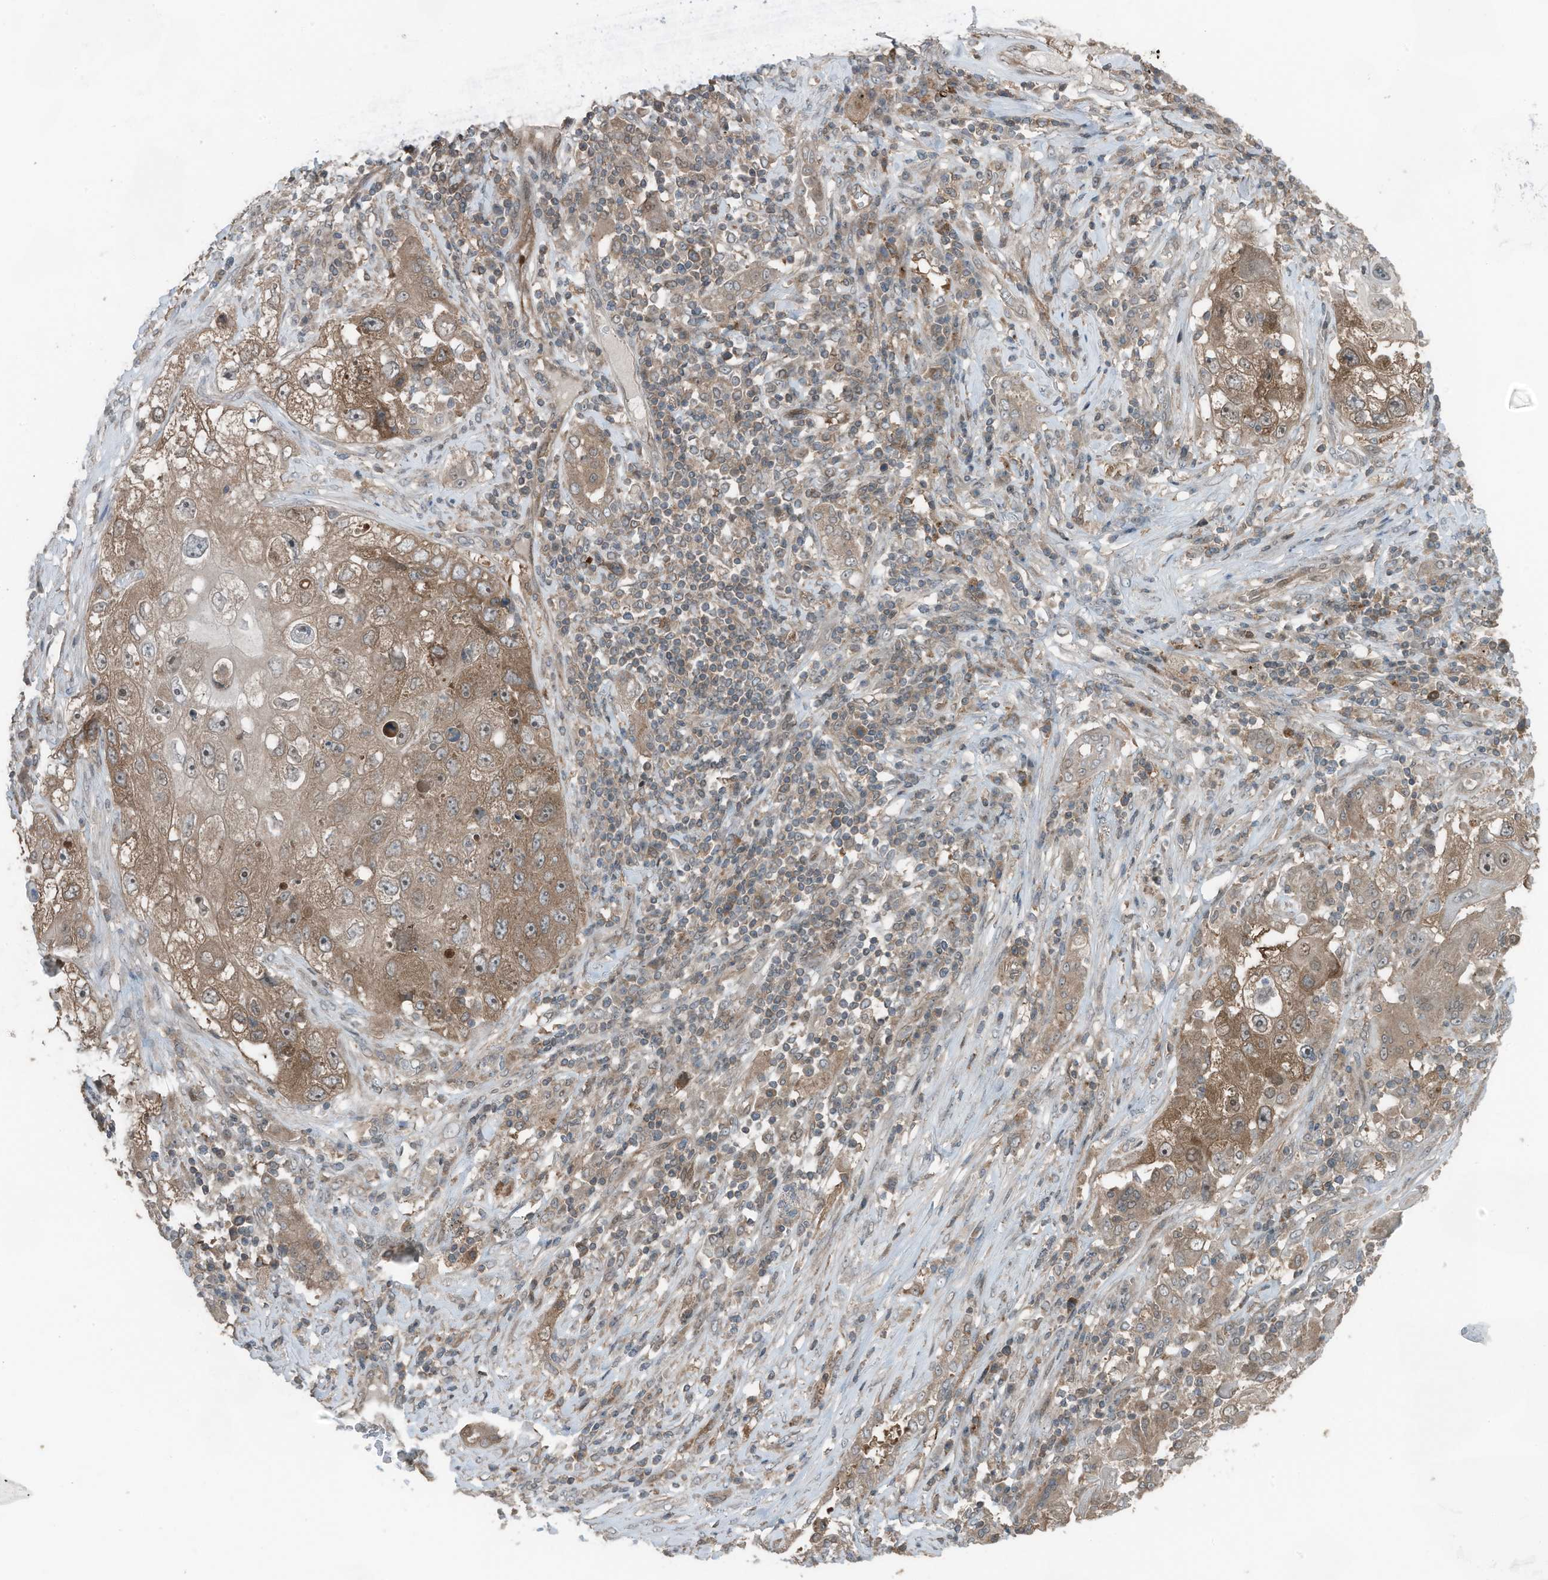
{"staining": {"intensity": "moderate", "quantity": ">75%", "location": "cytoplasmic/membranous,nuclear"}, "tissue": "lung cancer", "cell_type": "Tumor cells", "image_type": "cancer", "snomed": [{"axis": "morphology", "description": "Squamous cell carcinoma, NOS"}, {"axis": "topography", "description": "Lung"}], "caption": "Moderate cytoplasmic/membranous and nuclear positivity for a protein is seen in approximately >75% of tumor cells of lung squamous cell carcinoma using immunohistochemistry.", "gene": "TXNDC9", "patient": {"sex": "male", "age": 61}}